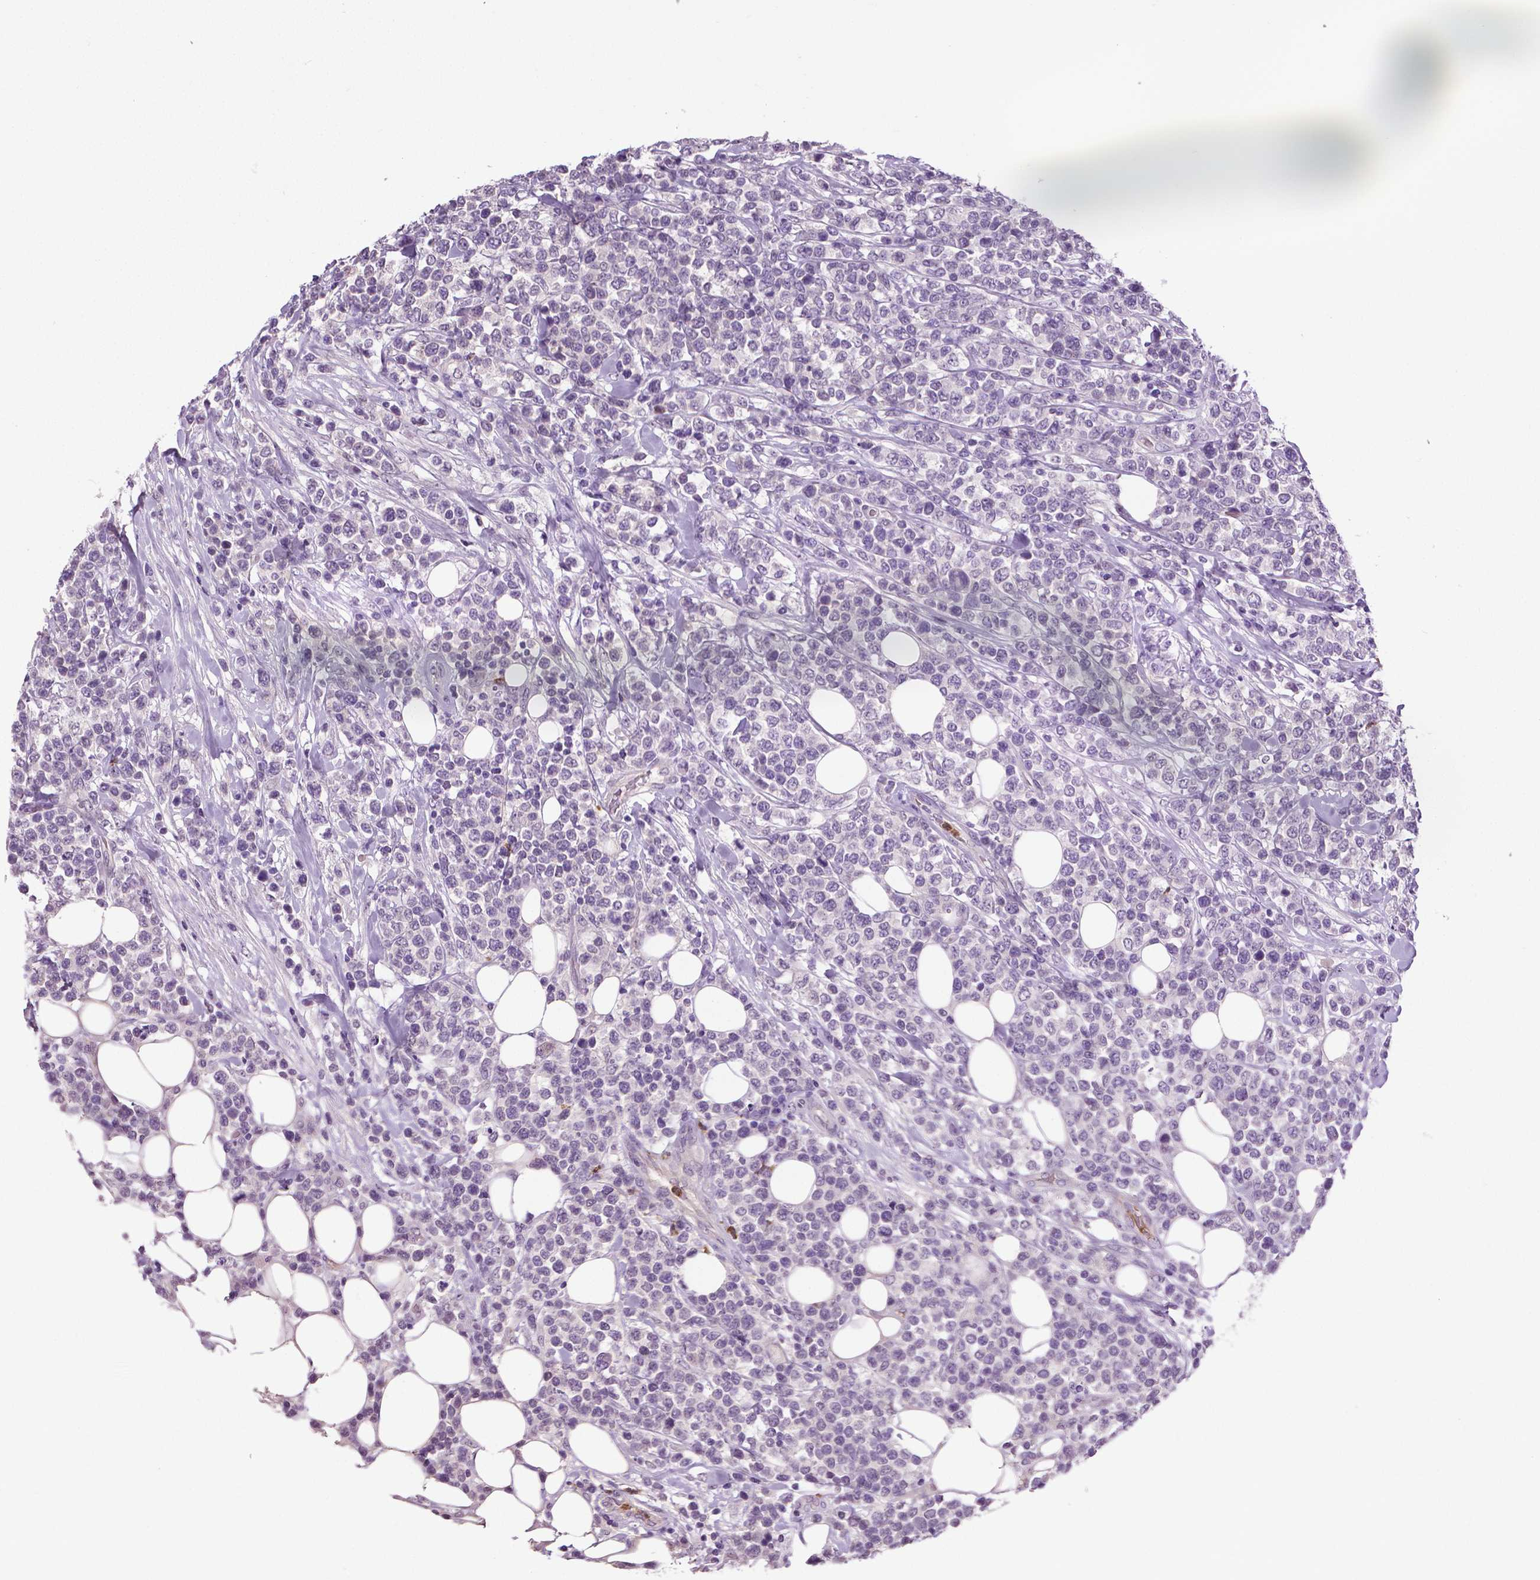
{"staining": {"intensity": "negative", "quantity": "none", "location": "none"}, "tissue": "lymphoma", "cell_type": "Tumor cells", "image_type": "cancer", "snomed": [{"axis": "morphology", "description": "Malignant lymphoma, non-Hodgkin's type, High grade"}, {"axis": "topography", "description": "Soft tissue"}], "caption": "Immunohistochemical staining of lymphoma reveals no significant positivity in tumor cells.", "gene": "PTPN5", "patient": {"sex": "female", "age": 56}}